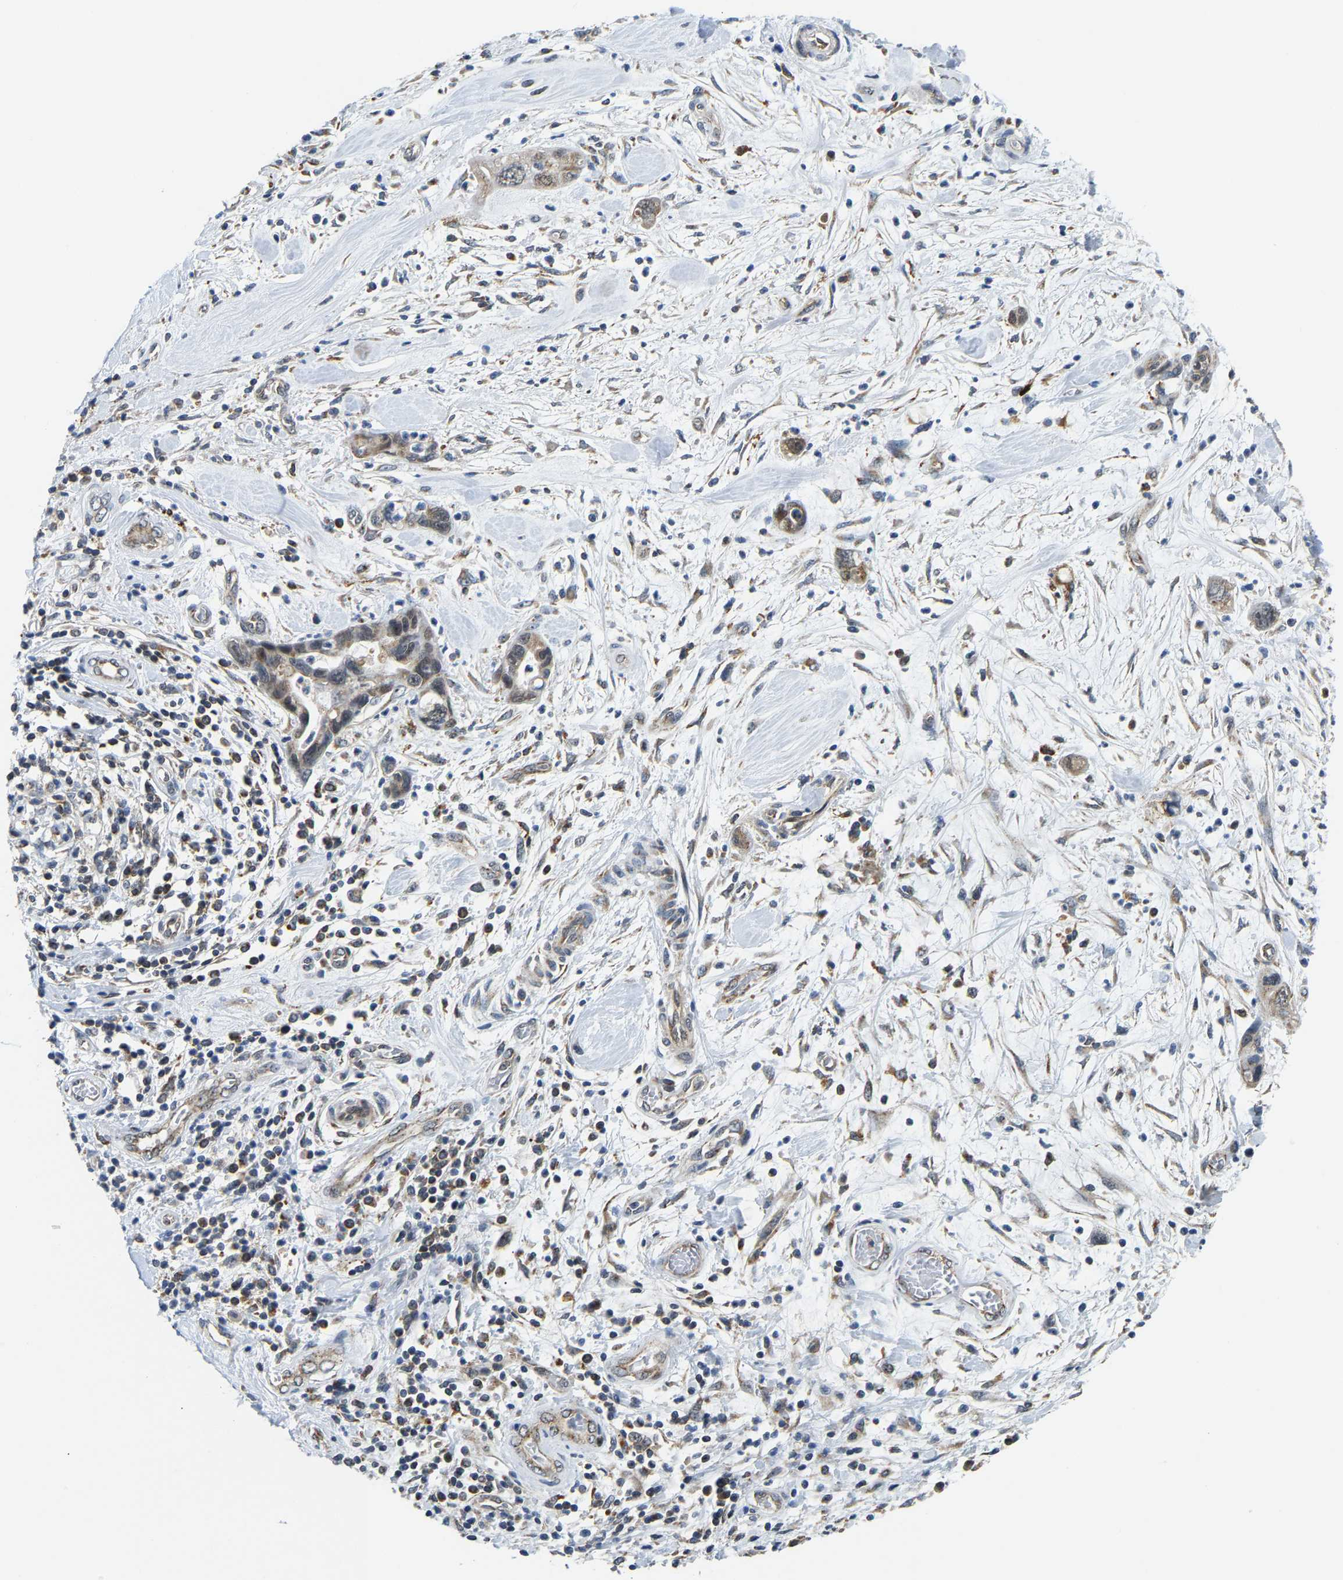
{"staining": {"intensity": "weak", "quantity": "25%-75%", "location": "cytoplasmic/membranous"}, "tissue": "pancreatic cancer", "cell_type": "Tumor cells", "image_type": "cancer", "snomed": [{"axis": "morphology", "description": "Adenocarcinoma, NOS"}, {"axis": "topography", "description": "Pancreas"}], "caption": "IHC staining of pancreatic cancer, which shows low levels of weak cytoplasmic/membranous positivity in about 25%-75% of tumor cells indicating weak cytoplasmic/membranous protein positivity. The staining was performed using DAB (3,3'-diaminobenzidine) (brown) for protein detection and nuclei were counterstained in hematoxylin (blue).", "gene": "GIMAP7", "patient": {"sex": "female", "age": 70}}